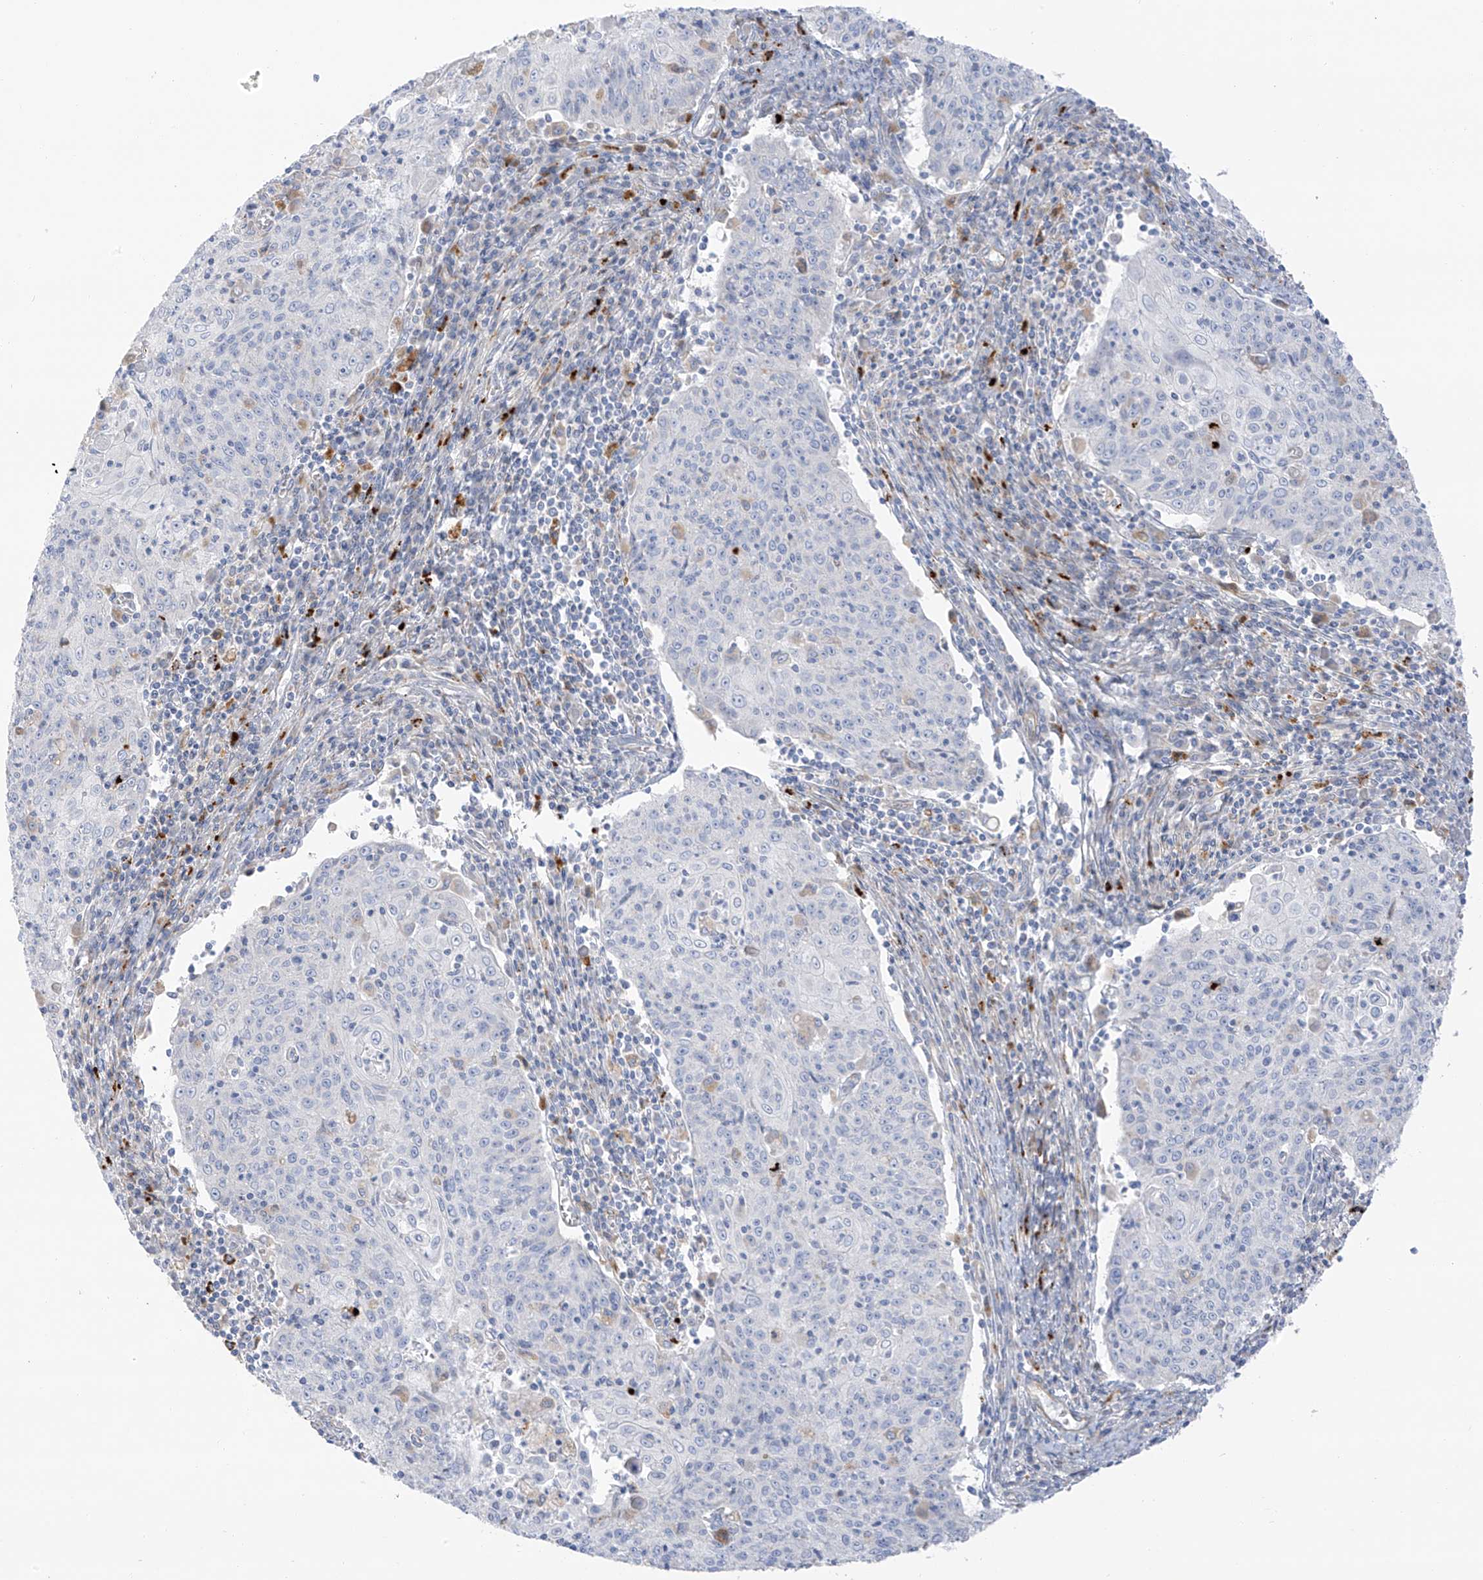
{"staining": {"intensity": "negative", "quantity": "none", "location": "none"}, "tissue": "cervical cancer", "cell_type": "Tumor cells", "image_type": "cancer", "snomed": [{"axis": "morphology", "description": "Squamous cell carcinoma, NOS"}, {"axis": "topography", "description": "Cervix"}], "caption": "DAB immunohistochemical staining of cervical squamous cell carcinoma demonstrates no significant expression in tumor cells.", "gene": "TAL2", "patient": {"sex": "female", "age": 48}}